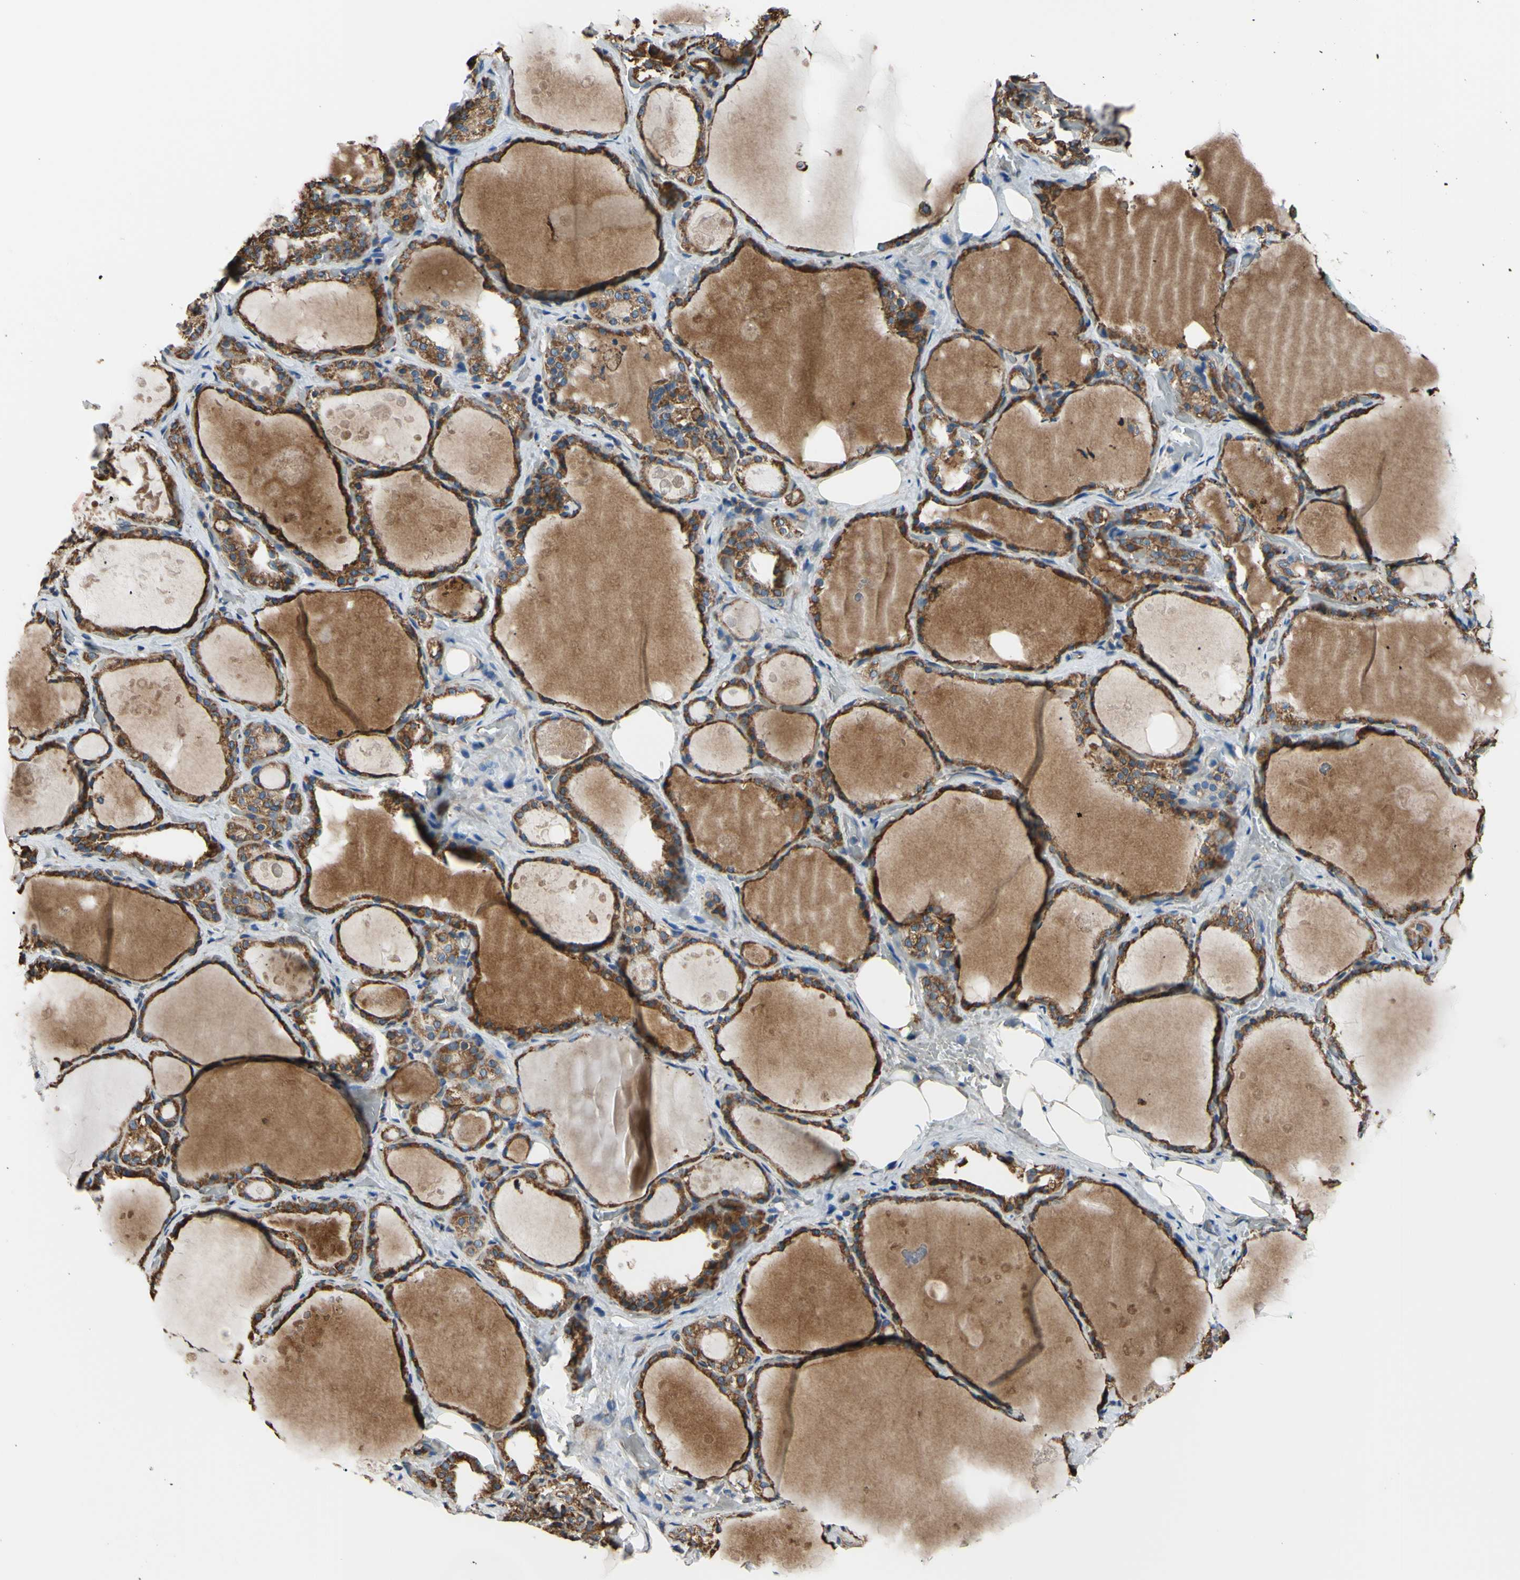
{"staining": {"intensity": "strong", "quantity": ">75%", "location": "cytoplasmic/membranous"}, "tissue": "thyroid gland", "cell_type": "Glandular cells", "image_type": "normal", "snomed": [{"axis": "morphology", "description": "Normal tissue, NOS"}, {"axis": "topography", "description": "Thyroid gland"}], "caption": "IHC (DAB) staining of normal human thyroid gland reveals strong cytoplasmic/membranous protein positivity in approximately >75% of glandular cells.", "gene": "BMF", "patient": {"sex": "male", "age": 61}}